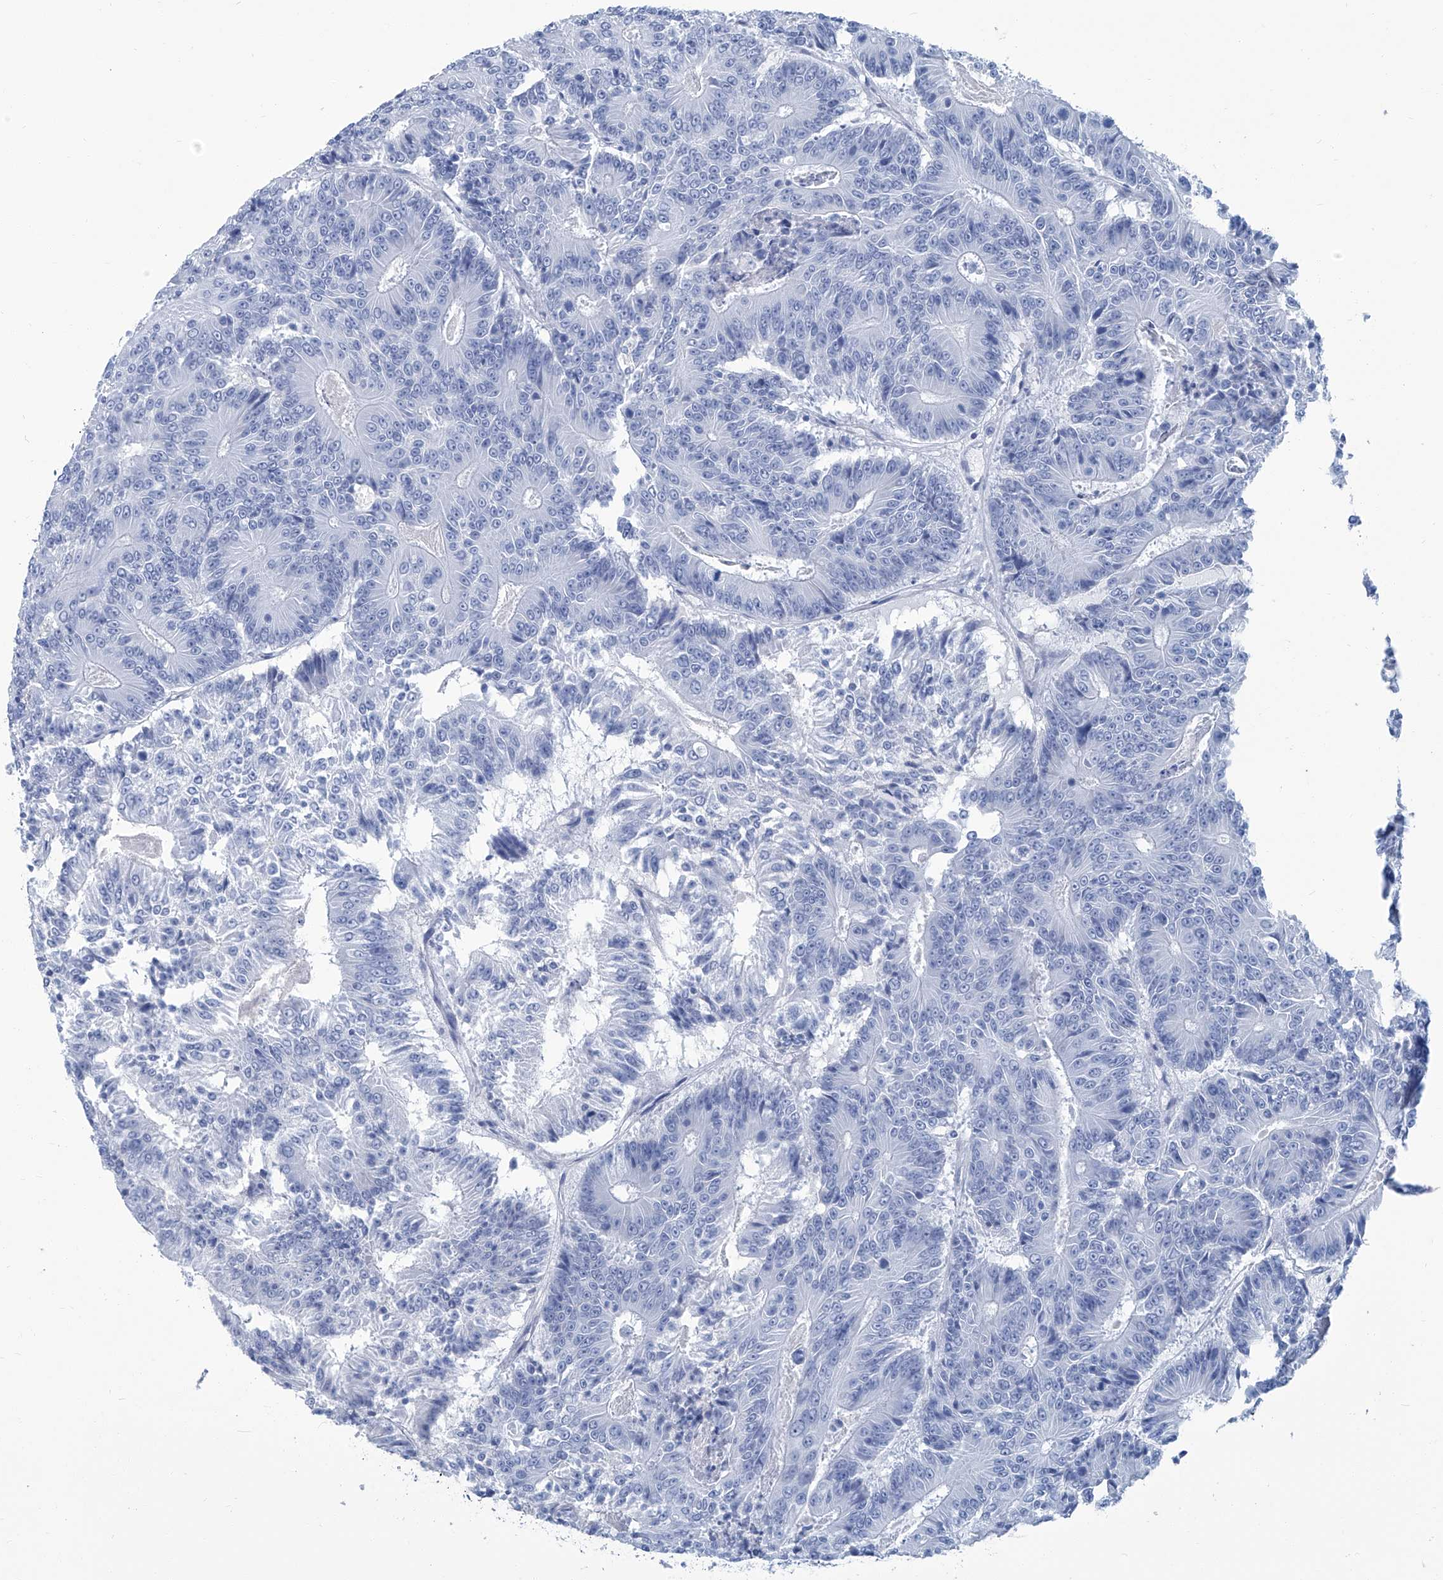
{"staining": {"intensity": "negative", "quantity": "none", "location": "none"}, "tissue": "colorectal cancer", "cell_type": "Tumor cells", "image_type": "cancer", "snomed": [{"axis": "morphology", "description": "Adenocarcinoma, NOS"}, {"axis": "topography", "description": "Colon"}], "caption": "Protein analysis of adenocarcinoma (colorectal) displays no significant expression in tumor cells.", "gene": "PFKL", "patient": {"sex": "male", "age": 83}}